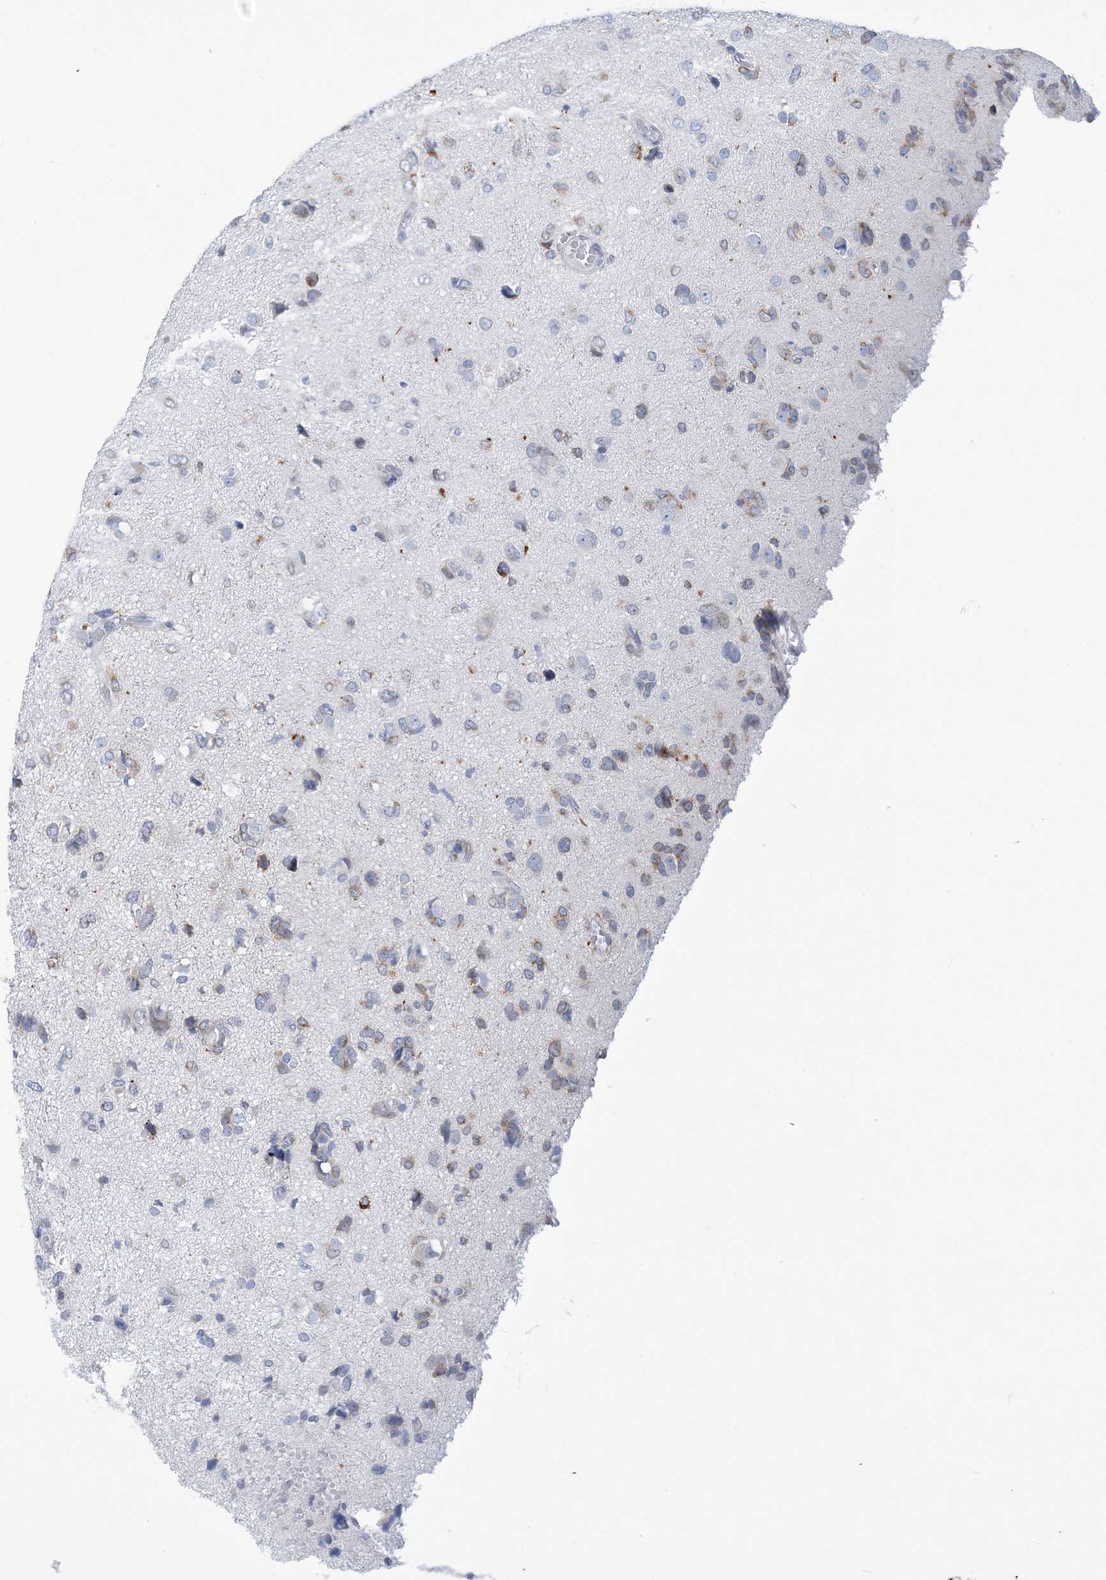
{"staining": {"intensity": "weak", "quantity": "<25%", "location": "cytoplasmic/membranous"}, "tissue": "glioma", "cell_type": "Tumor cells", "image_type": "cancer", "snomed": [{"axis": "morphology", "description": "Glioma, malignant, High grade"}, {"axis": "topography", "description": "Brain"}], "caption": "Tumor cells are negative for protein expression in human malignant glioma (high-grade).", "gene": "PLEKHG4B", "patient": {"sex": "female", "age": 59}}